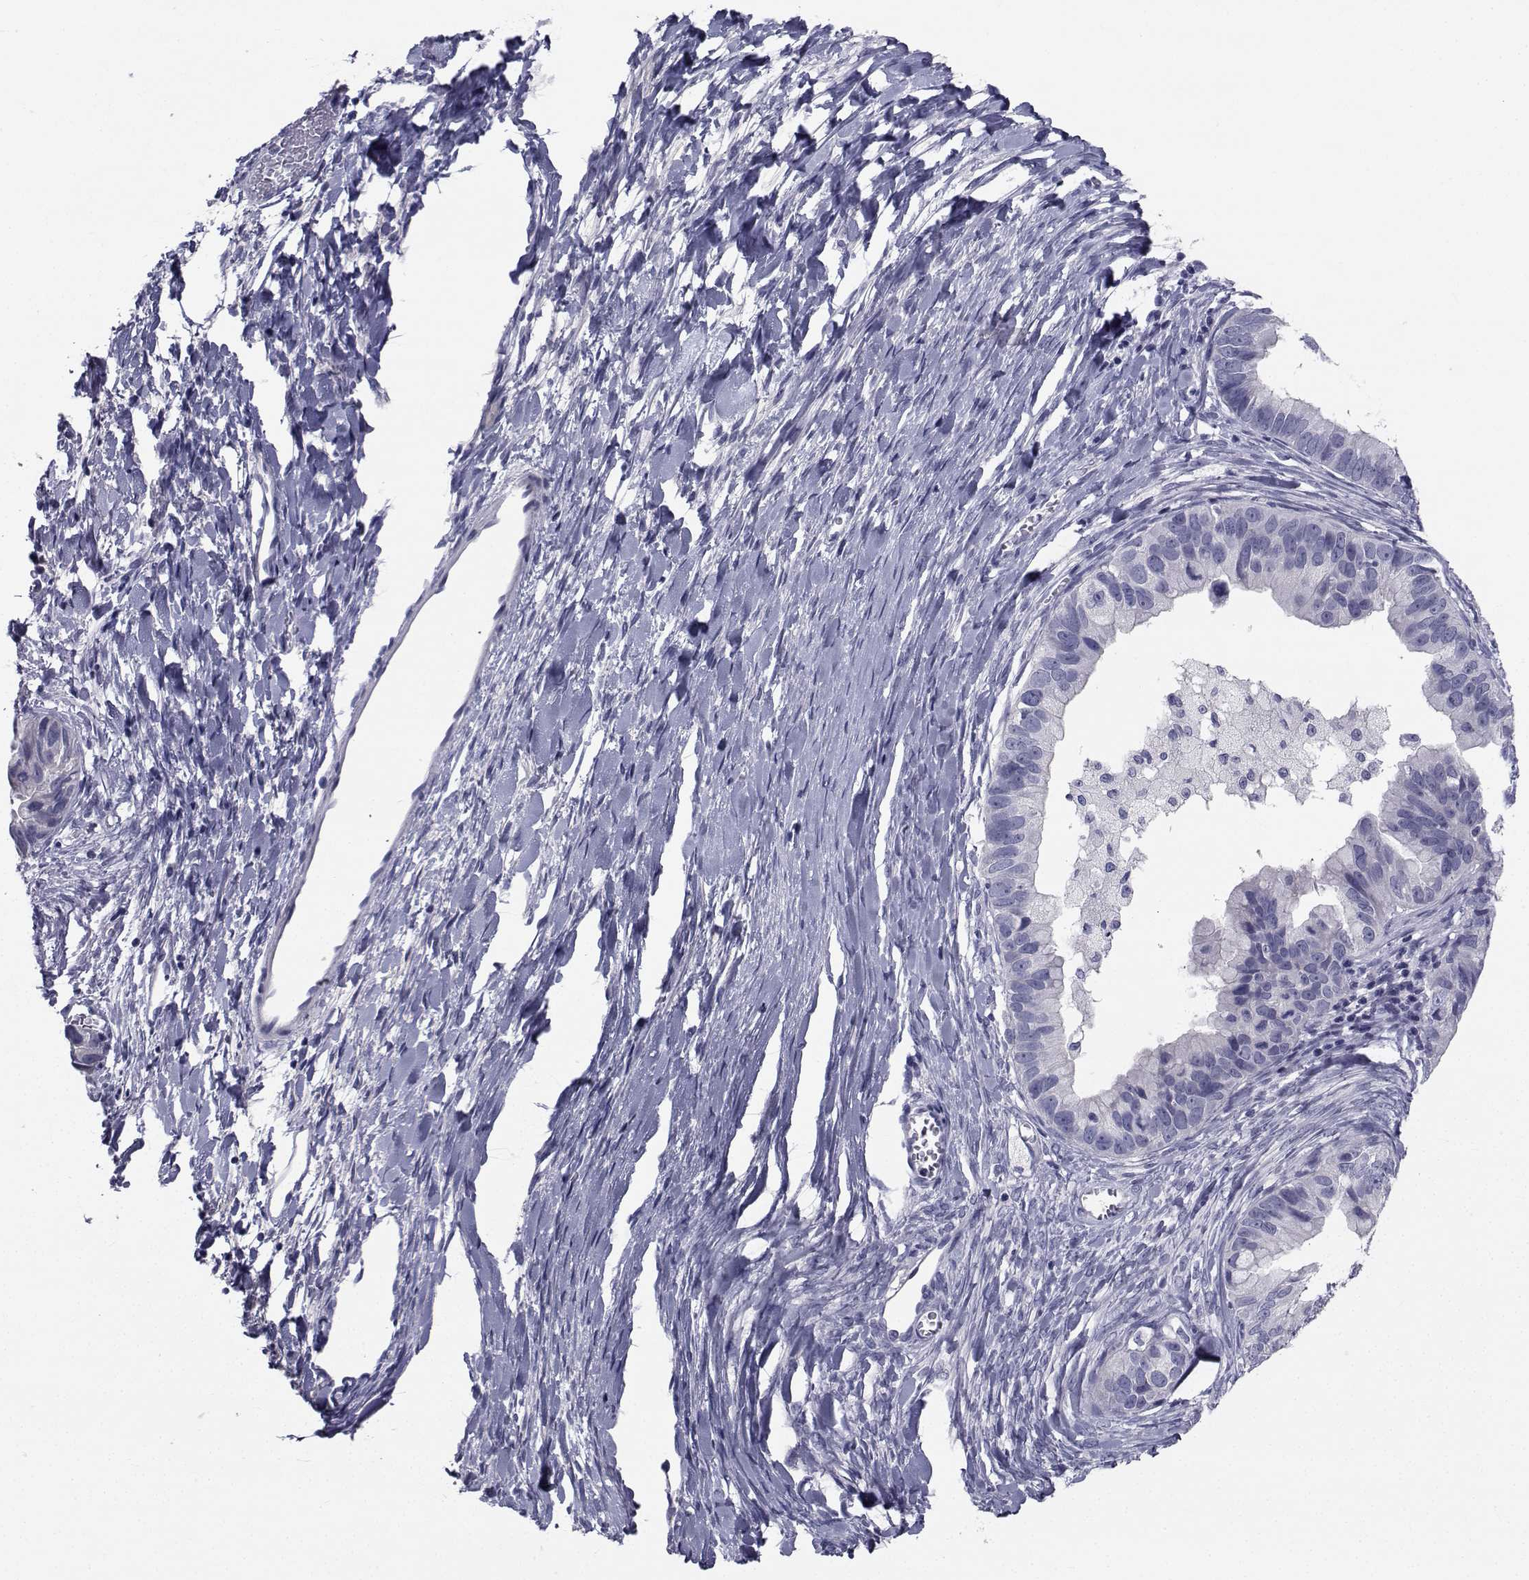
{"staining": {"intensity": "negative", "quantity": "none", "location": "none"}, "tissue": "ovarian cancer", "cell_type": "Tumor cells", "image_type": "cancer", "snomed": [{"axis": "morphology", "description": "Cystadenocarcinoma, mucinous, NOS"}, {"axis": "topography", "description": "Ovary"}], "caption": "Protein analysis of ovarian cancer shows no significant staining in tumor cells. (Brightfield microscopy of DAB (3,3'-diaminobenzidine) immunohistochemistry (IHC) at high magnification).", "gene": "CHRNA1", "patient": {"sex": "female", "age": 76}}